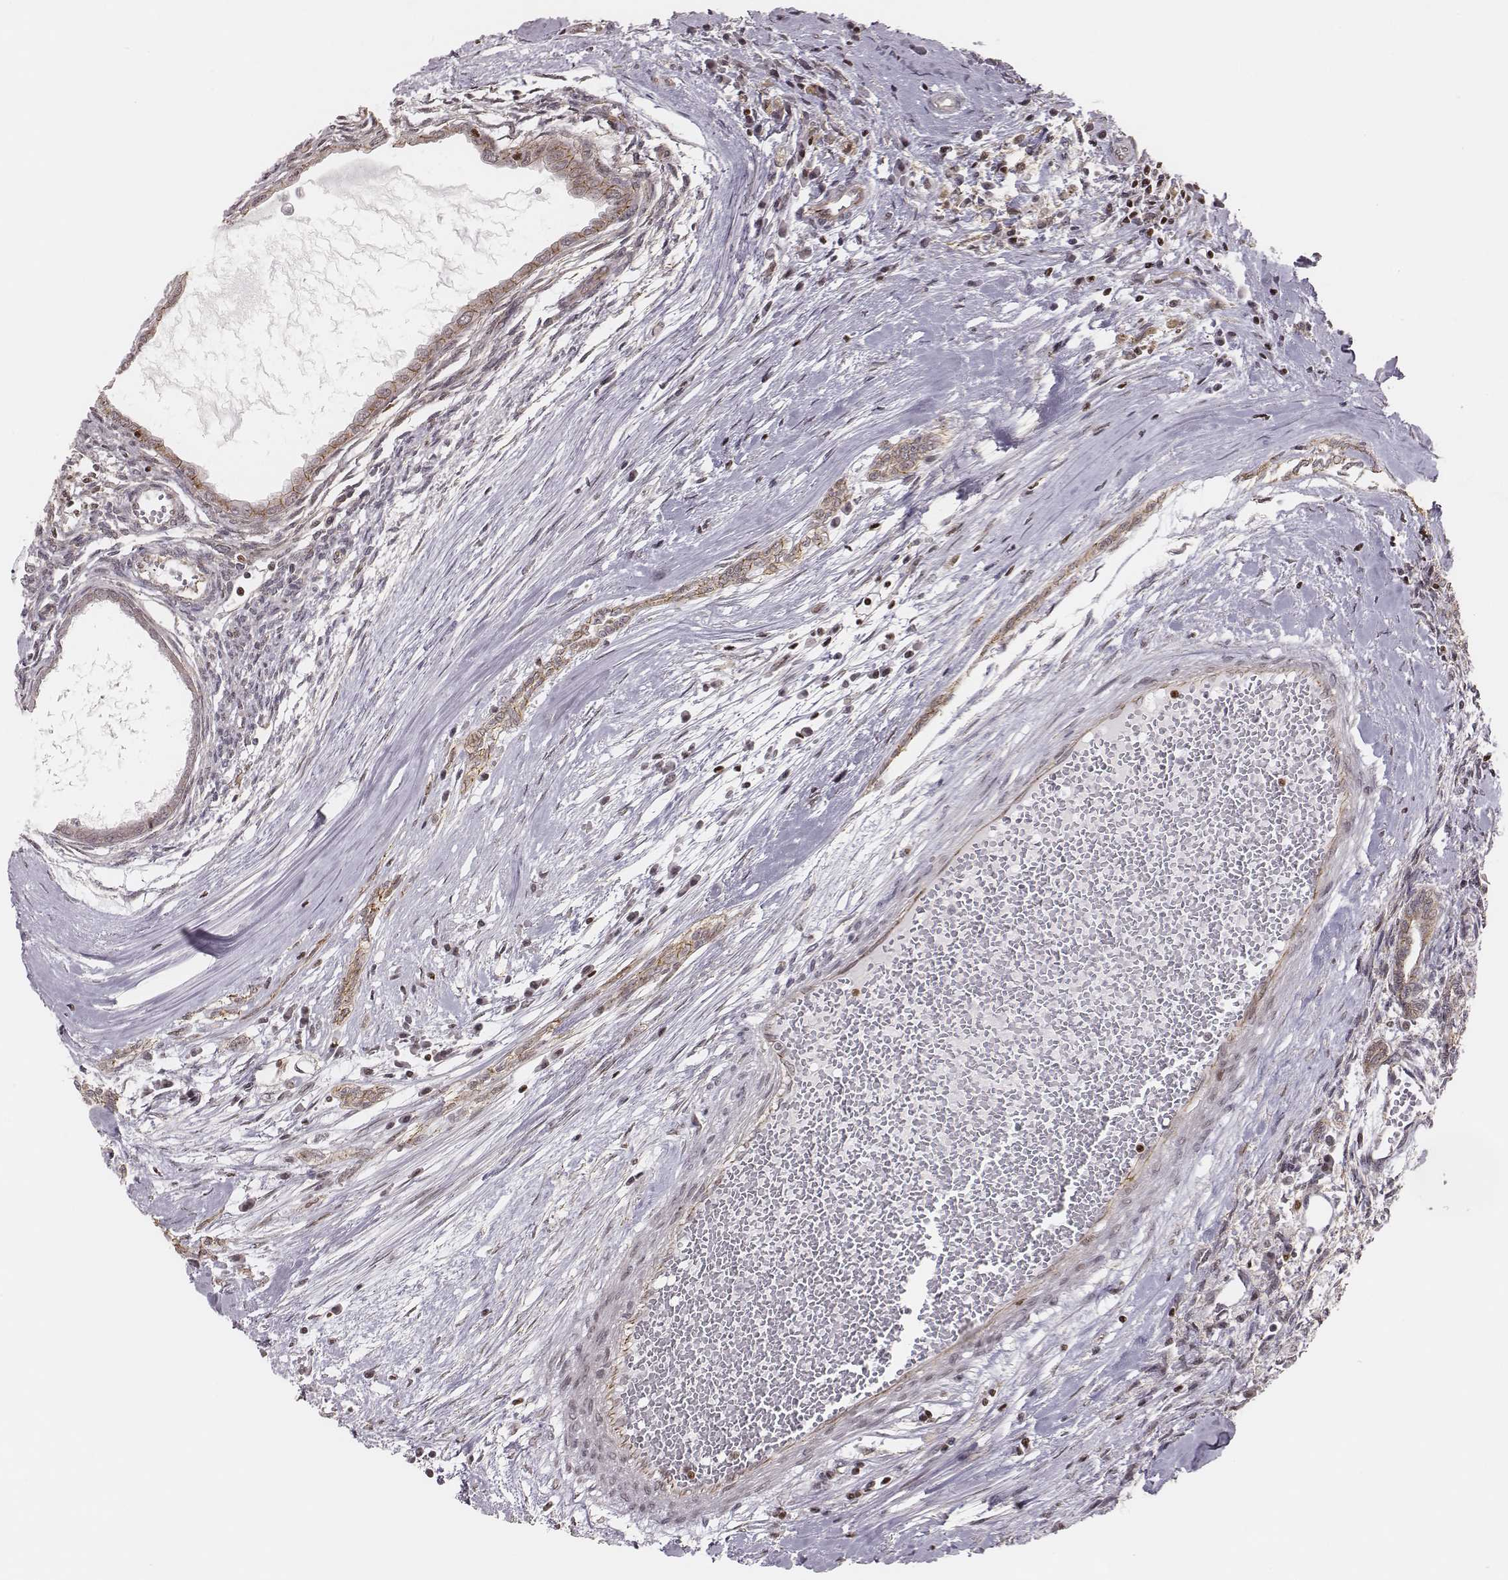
{"staining": {"intensity": "moderate", "quantity": ">75%", "location": "cytoplasmic/membranous,nuclear"}, "tissue": "testis cancer", "cell_type": "Tumor cells", "image_type": "cancer", "snomed": [{"axis": "morphology", "description": "Carcinoma, Embryonal, NOS"}, {"axis": "topography", "description": "Testis"}], "caption": "A medium amount of moderate cytoplasmic/membranous and nuclear positivity is appreciated in approximately >75% of tumor cells in embryonal carcinoma (testis) tissue.", "gene": "WDR59", "patient": {"sex": "male", "age": 37}}